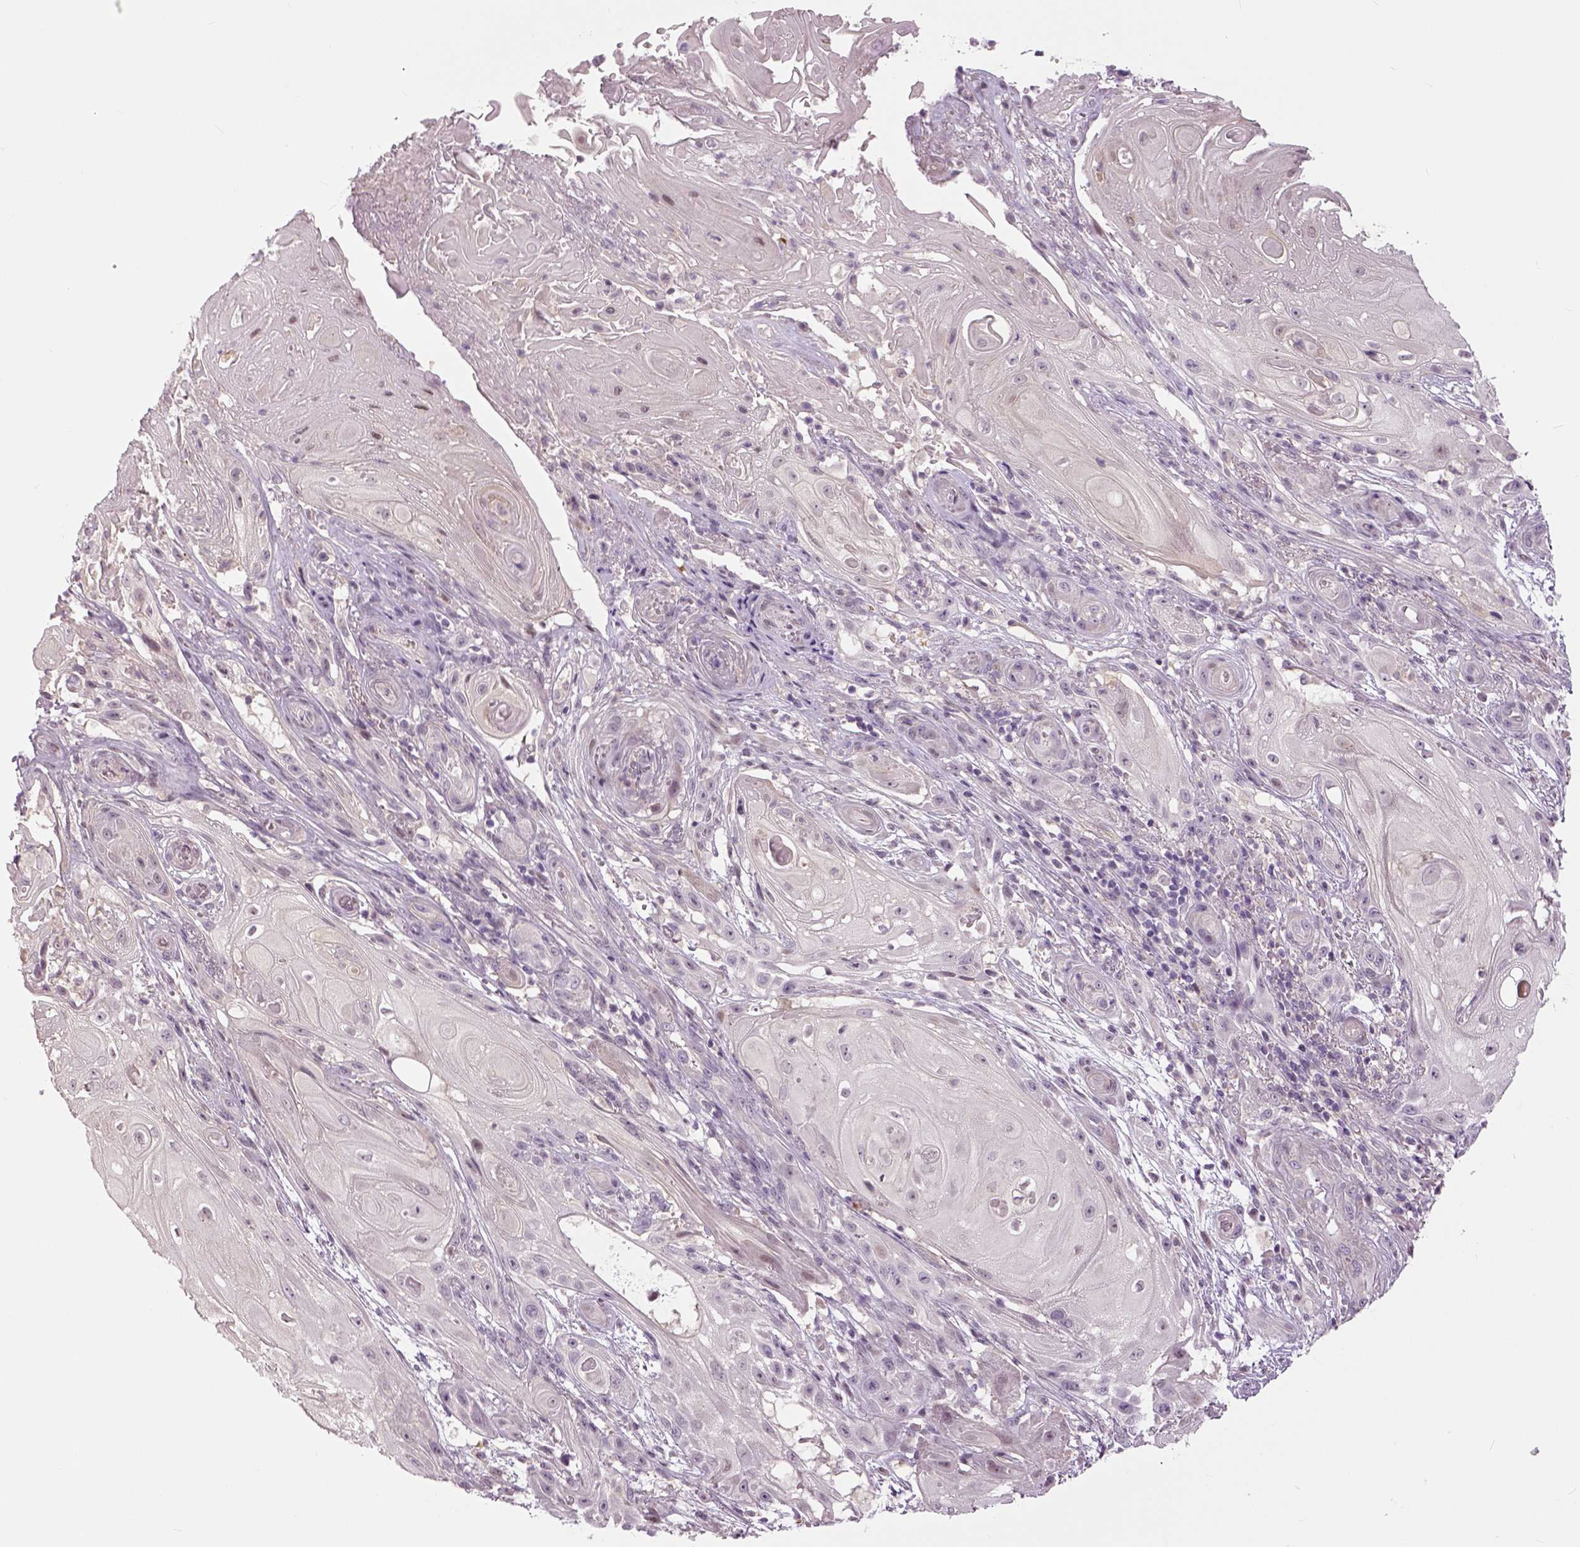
{"staining": {"intensity": "negative", "quantity": "none", "location": "none"}, "tissue": "skin cancer", "cell_type": "Tumor cells", "image_type": "cancer", "snomed": [{"axis": "morphology", "description": "Squamous cell carcinoma, NOS"}, {"axis": "topography", "description": "Skin"}], "caption": "The histopathology image reveals no staining of tumor cells in skin cancer.", "gene": "NECAB1", "patient": {"sex": "male", "age": 62}}